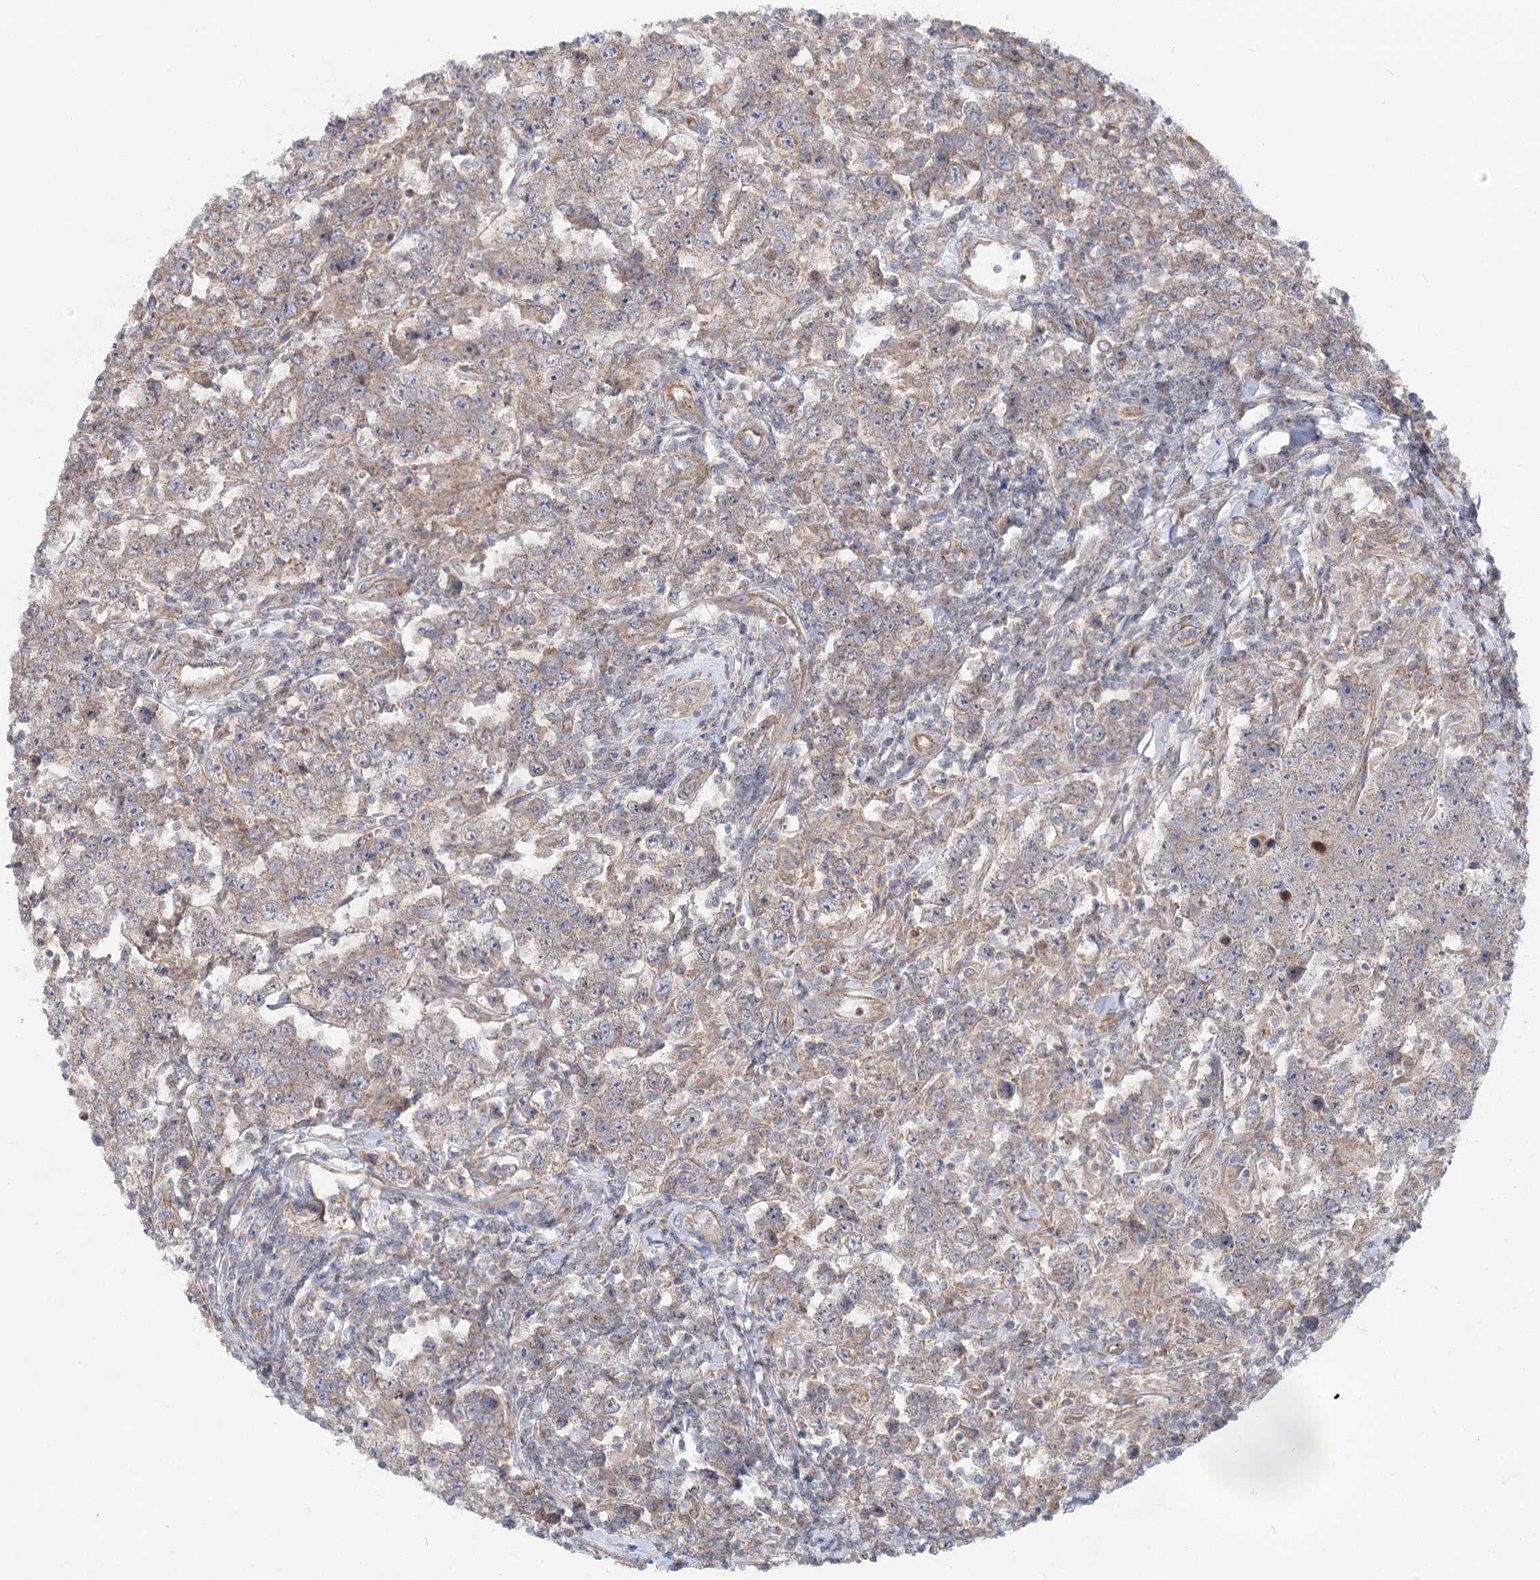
{"staining": {"intensity": "weak", "quantity": "25%-75%", "location": "cytoplasmic/membranous"}, "tissue": "testis cancer", "cell_type": "Tumor cells", "image_type": "cancer", "snomed": [{"axis": "morphology", "description": "Normal tissue, NOS"}, {"axis": "morphology", "description": "Urothelial carcinoma, High grade"}, {"axis": "morphology", "description": "Seminoma, NOS"}, {"axis": "morphology", "description": "Carcinoma, Embryonal, NOS"}, {"axis": "topography", "description": "Urinary bladder"}, {"axis": "topography", "description": "Testis"}], "caption": "Embryonal carcinoma (testis) stained for a protein reveals weak cytoplasmic/membranous positivity in tumor cells.", "gene": "SCN11A", "patient": {"sex": "male", "age": 41}}